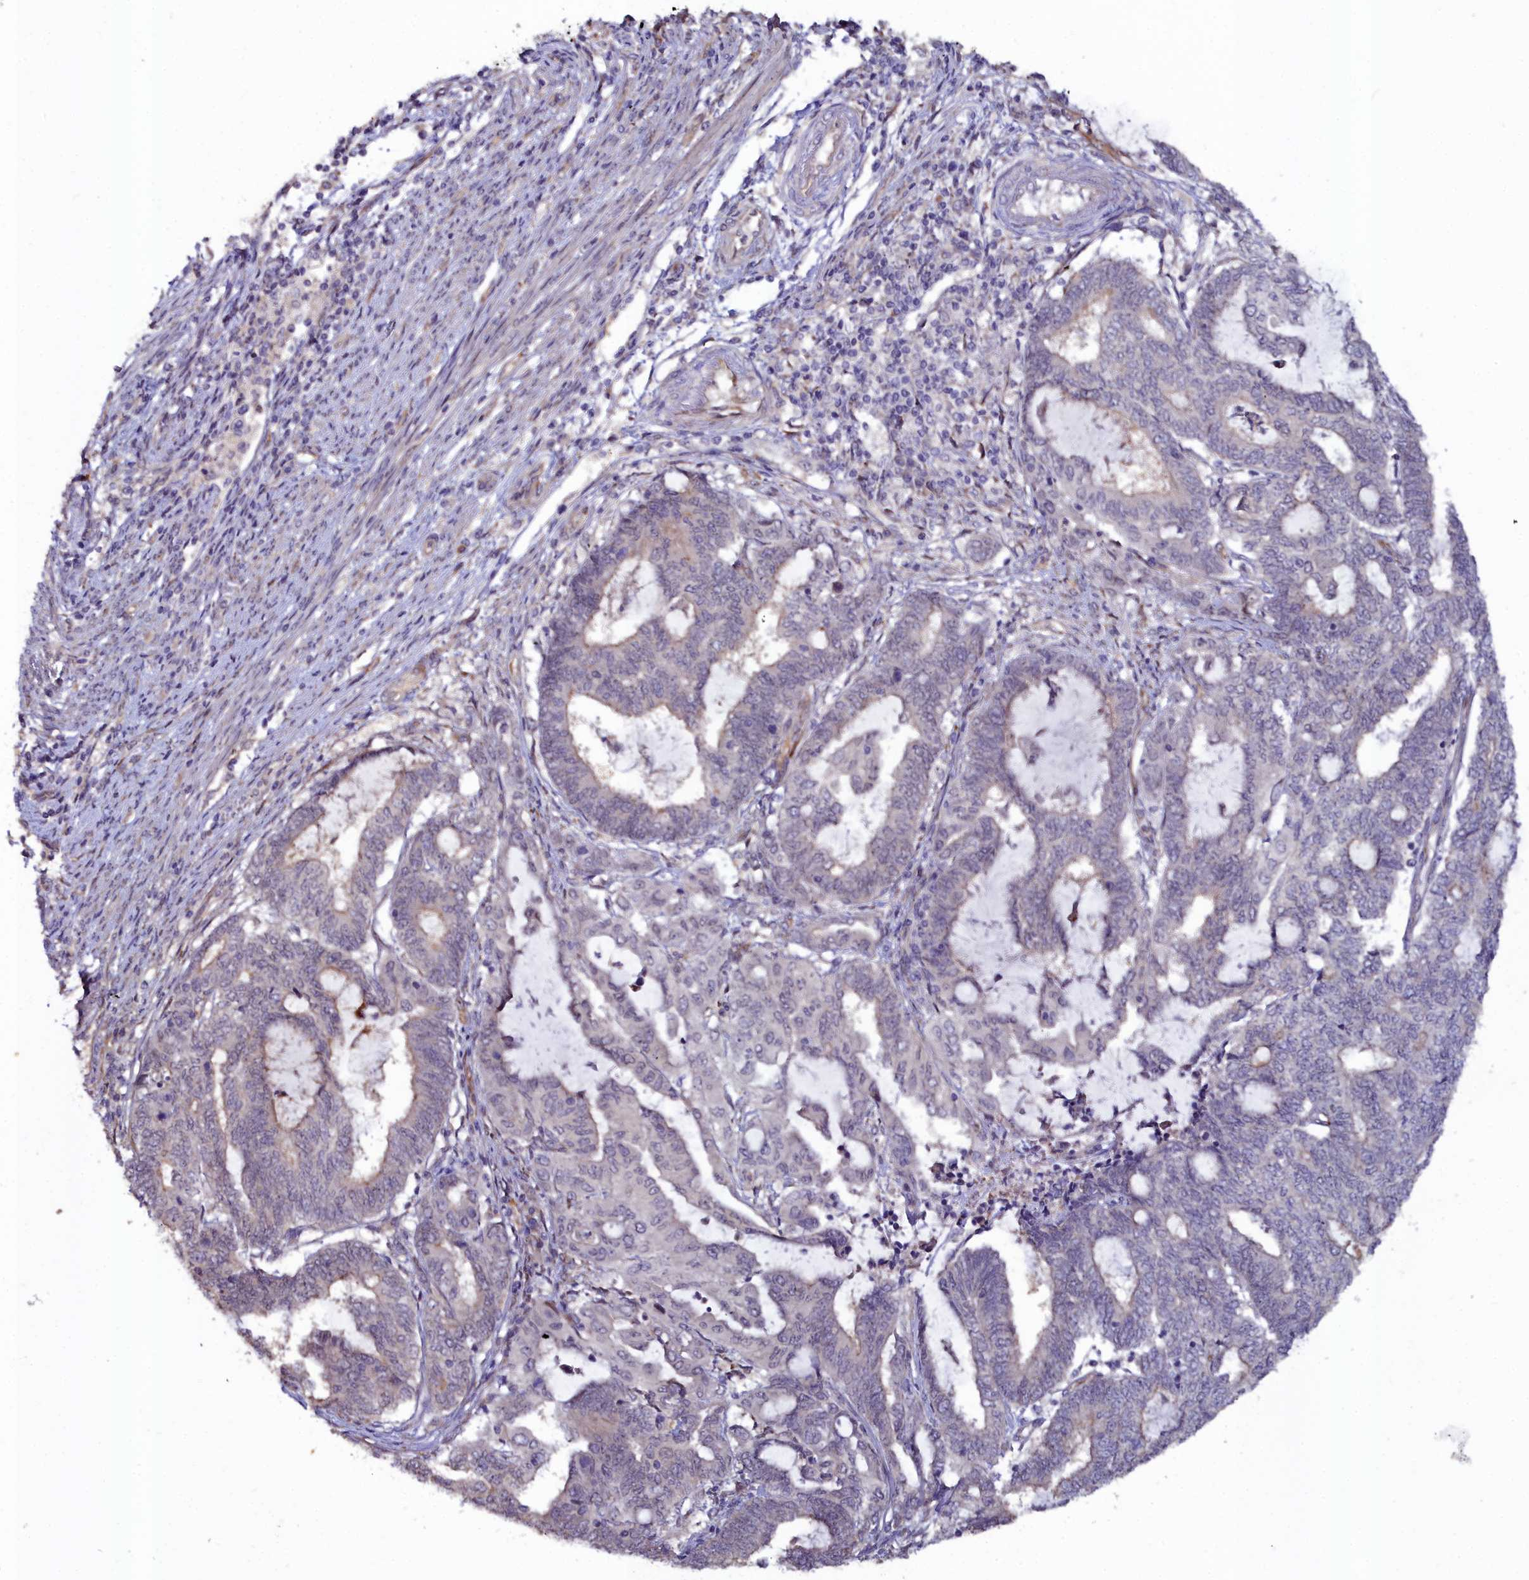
{"staining": {"intensity": "weak", "quantity": "<25%", "location": "cytoplasmic/membranous"}, "tissue": "endometrial cancer", "cell_type": "Tumor cells", "image_type": "cancer", "snomed": [{"axis": "morphology", "description": "Adenocarcinoma, NOS"}, {"axis": "topography", "description": "Uterus"}, {"axis": "topography", "description": "Endometrium"}], "caption": "The histopathology image displays no significant positivity in tumor cells of endometrial cancer.", "gene": "C4orf19", "patient": {"sex": "female", "age": 70}}